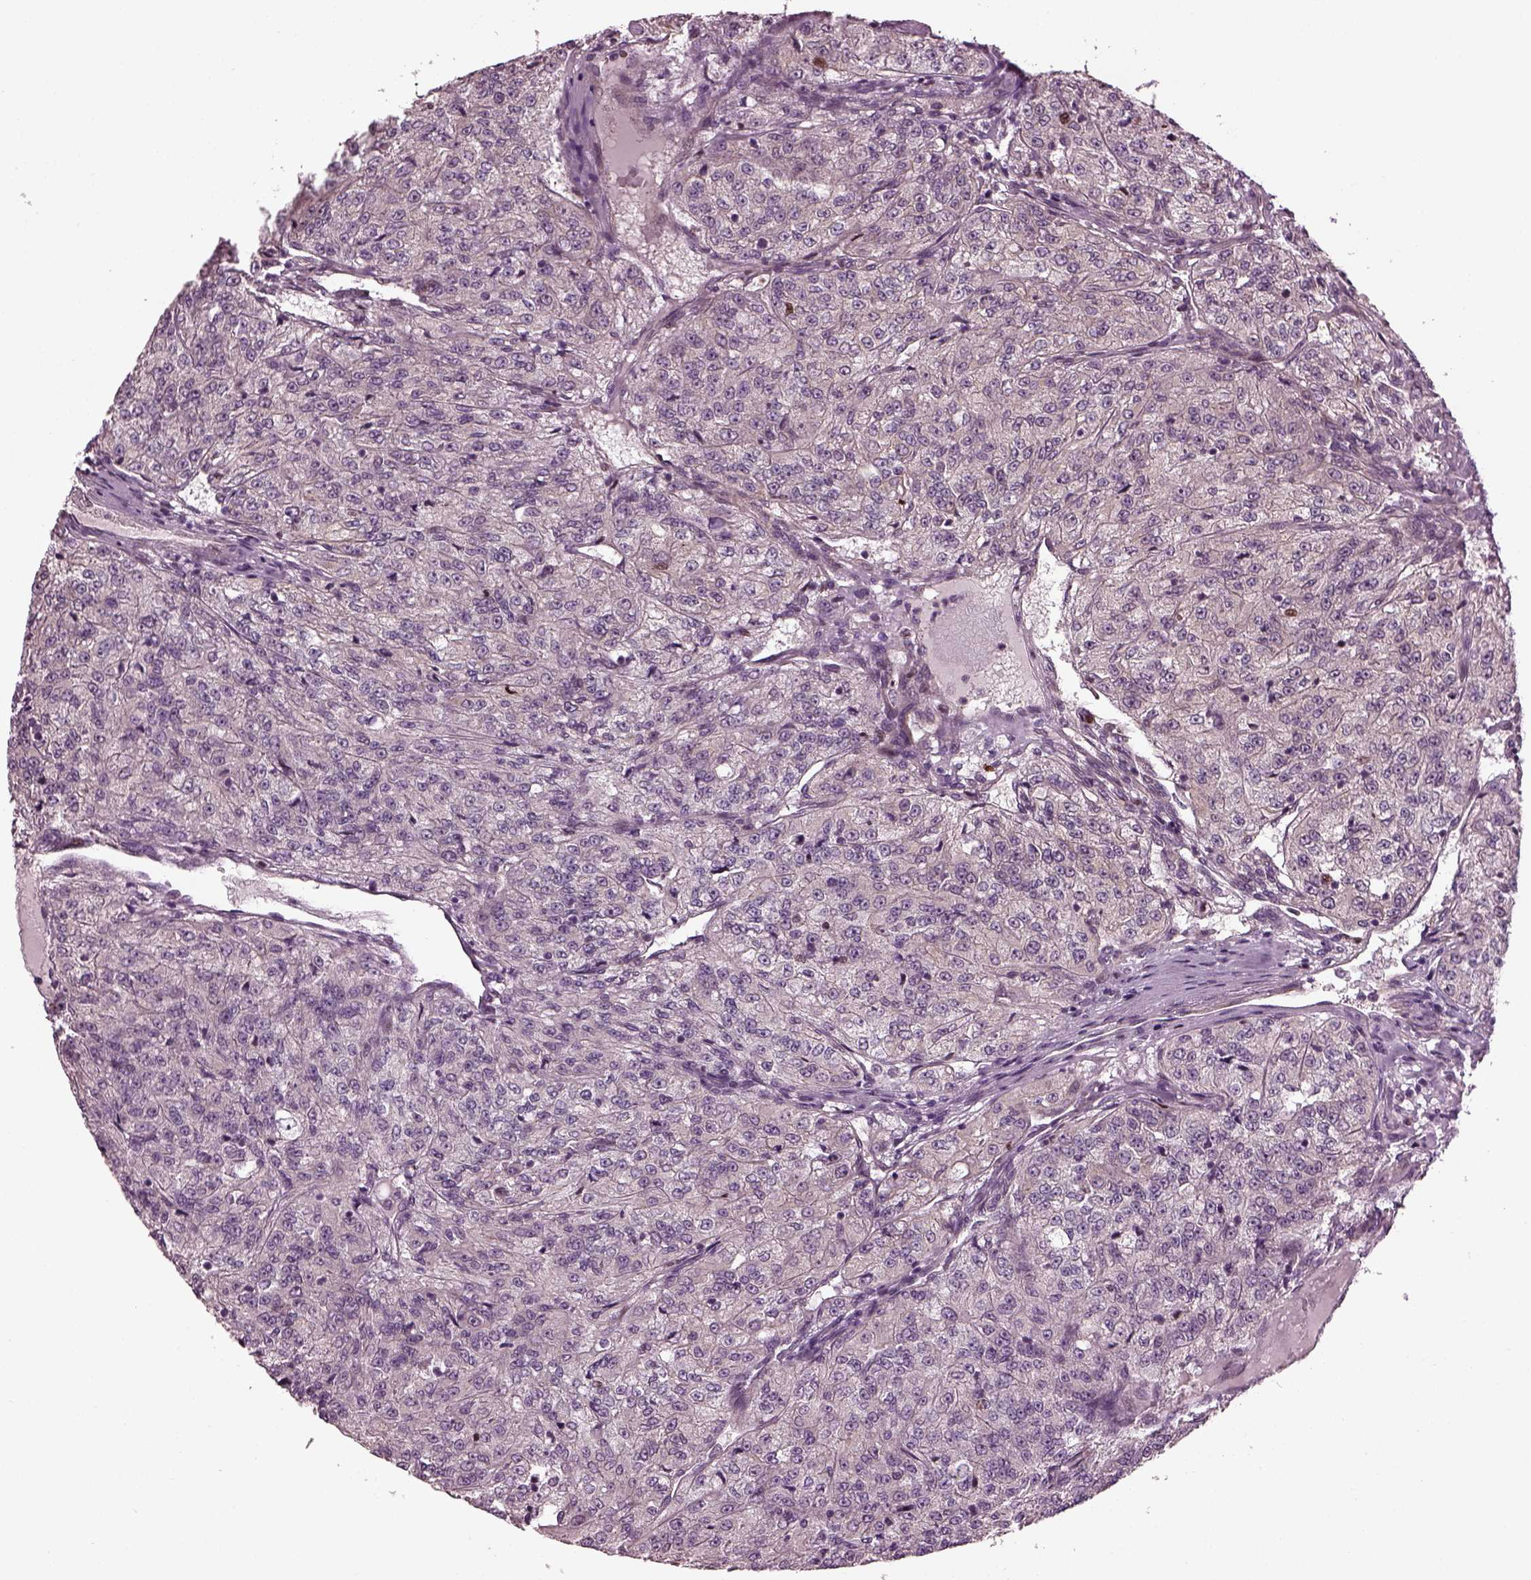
{"staining": {"intensity": "negative", "quantity": "none", "location": "none"}, "tissue": "renal cancer", "cell_type": "Tumor cells", "image_type": "cancer", "snomed": [{"axis": "morphology", "description": "Adenocarcinoma, NOS"}, {"axis": "topography", "description": "Kidney"}], "caption": "This histopathology image is of renal cancer stained with immunohistochemistry to label a protein in brown with the nuclei are counter-stained blue. There is no staining in tumor cells. (DAB (3,3'-diaminobenzidine) immunohistochemistry (IHC), high magnification).", "gene": "RUFY3", "patient": {"sex": "female", "age": 63}}